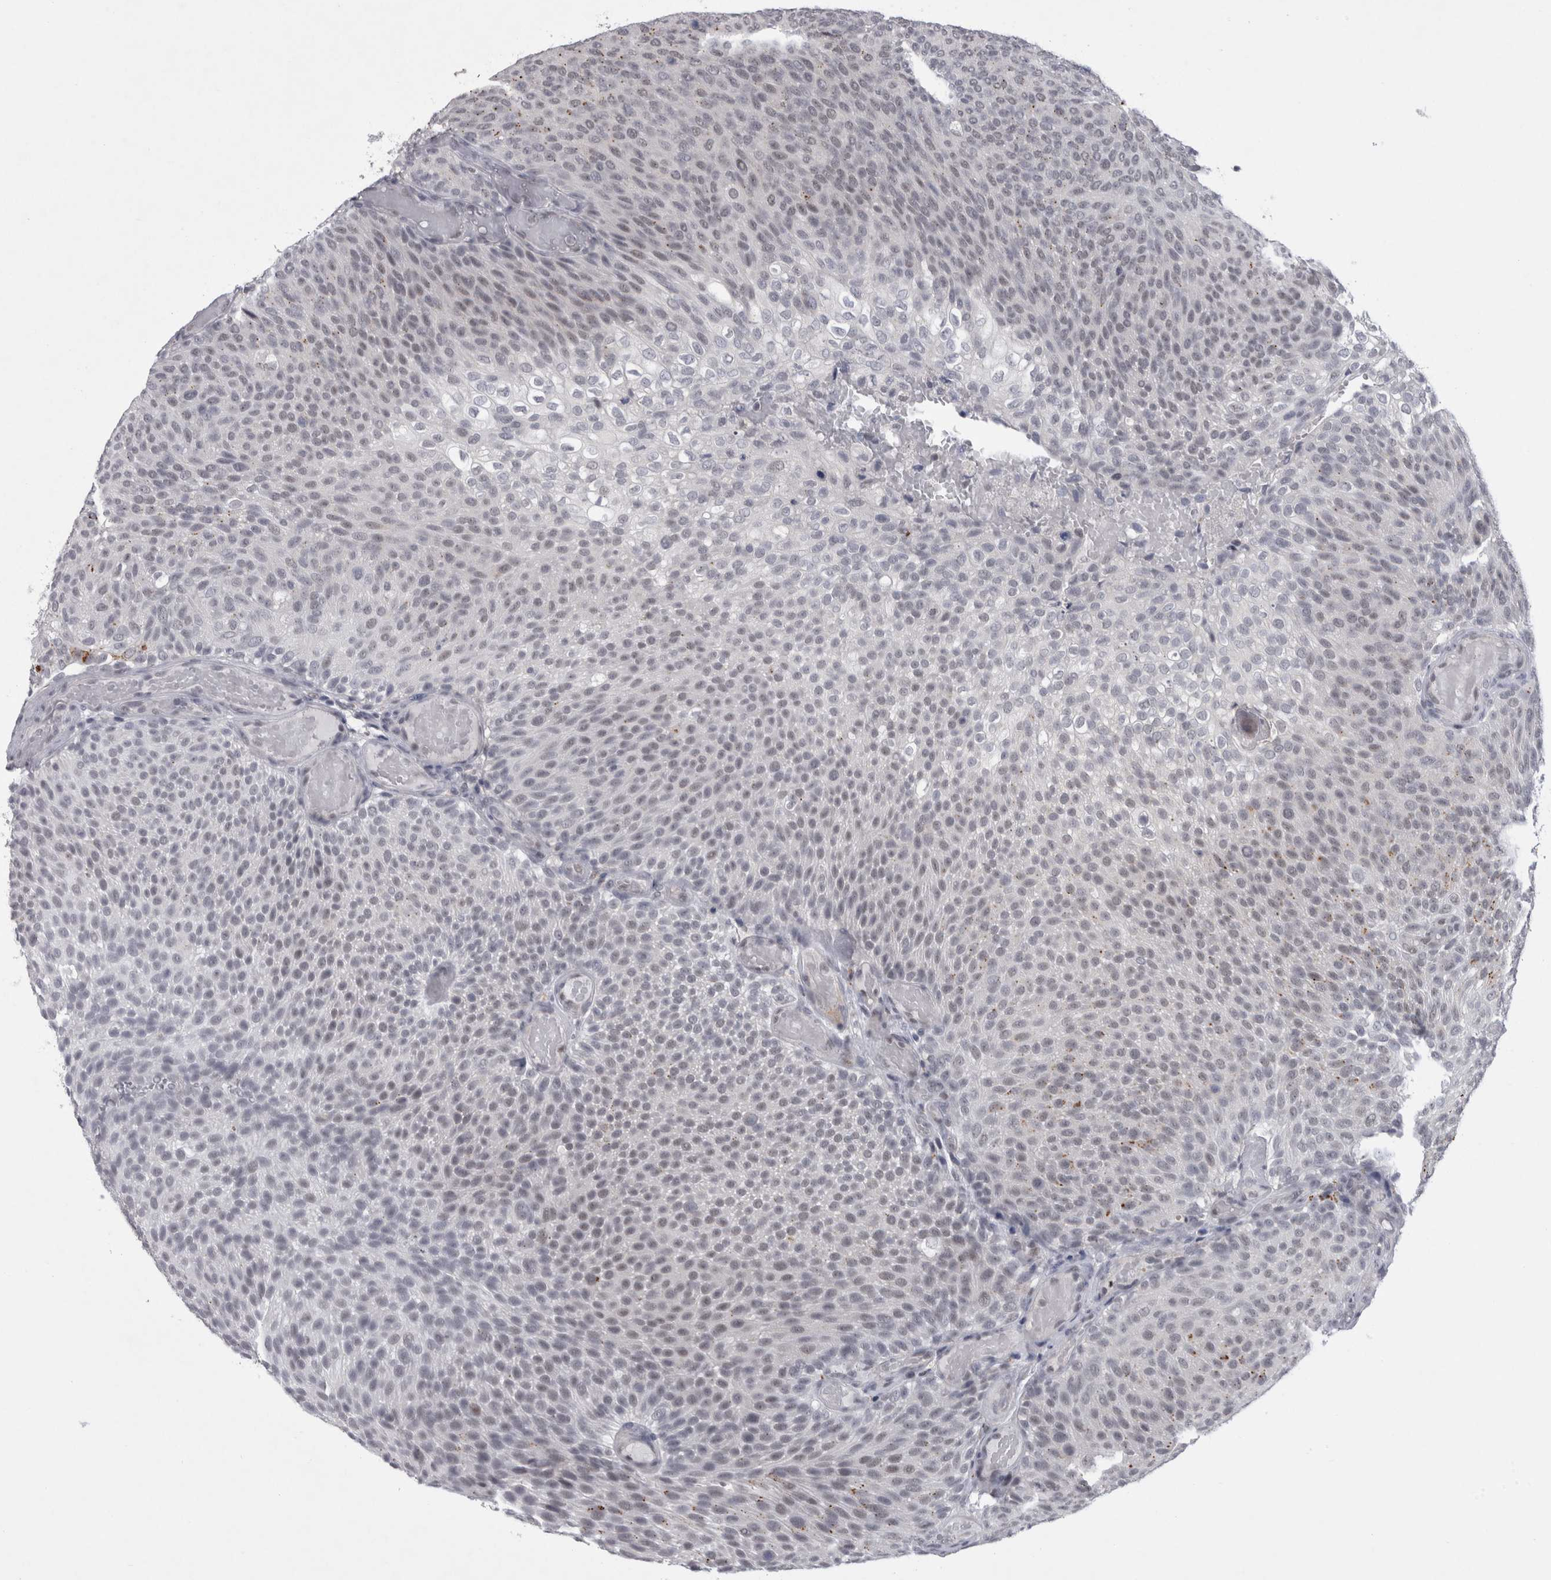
{"staining": {"intensity": "weak", "quantity": "25%-75%", "location": "nuclear"}, "tissue": "urothelial cancer", "cell_type": "Tumor cells", "image_type": "cancer", "snomed": [{"axis": "morphology", "description": "Urothelial carcinoma, Low grade"}, {"axis": "topography", "description": "Urinary bladder"}], "caption": "Protein expression analysis of human low-grade urothelial carcinoma reveals weak nuclear staining in about 25%-75% of tumor cells.", "gene": "PSMB2", "patient": {"sex": "male", "age": 78}}